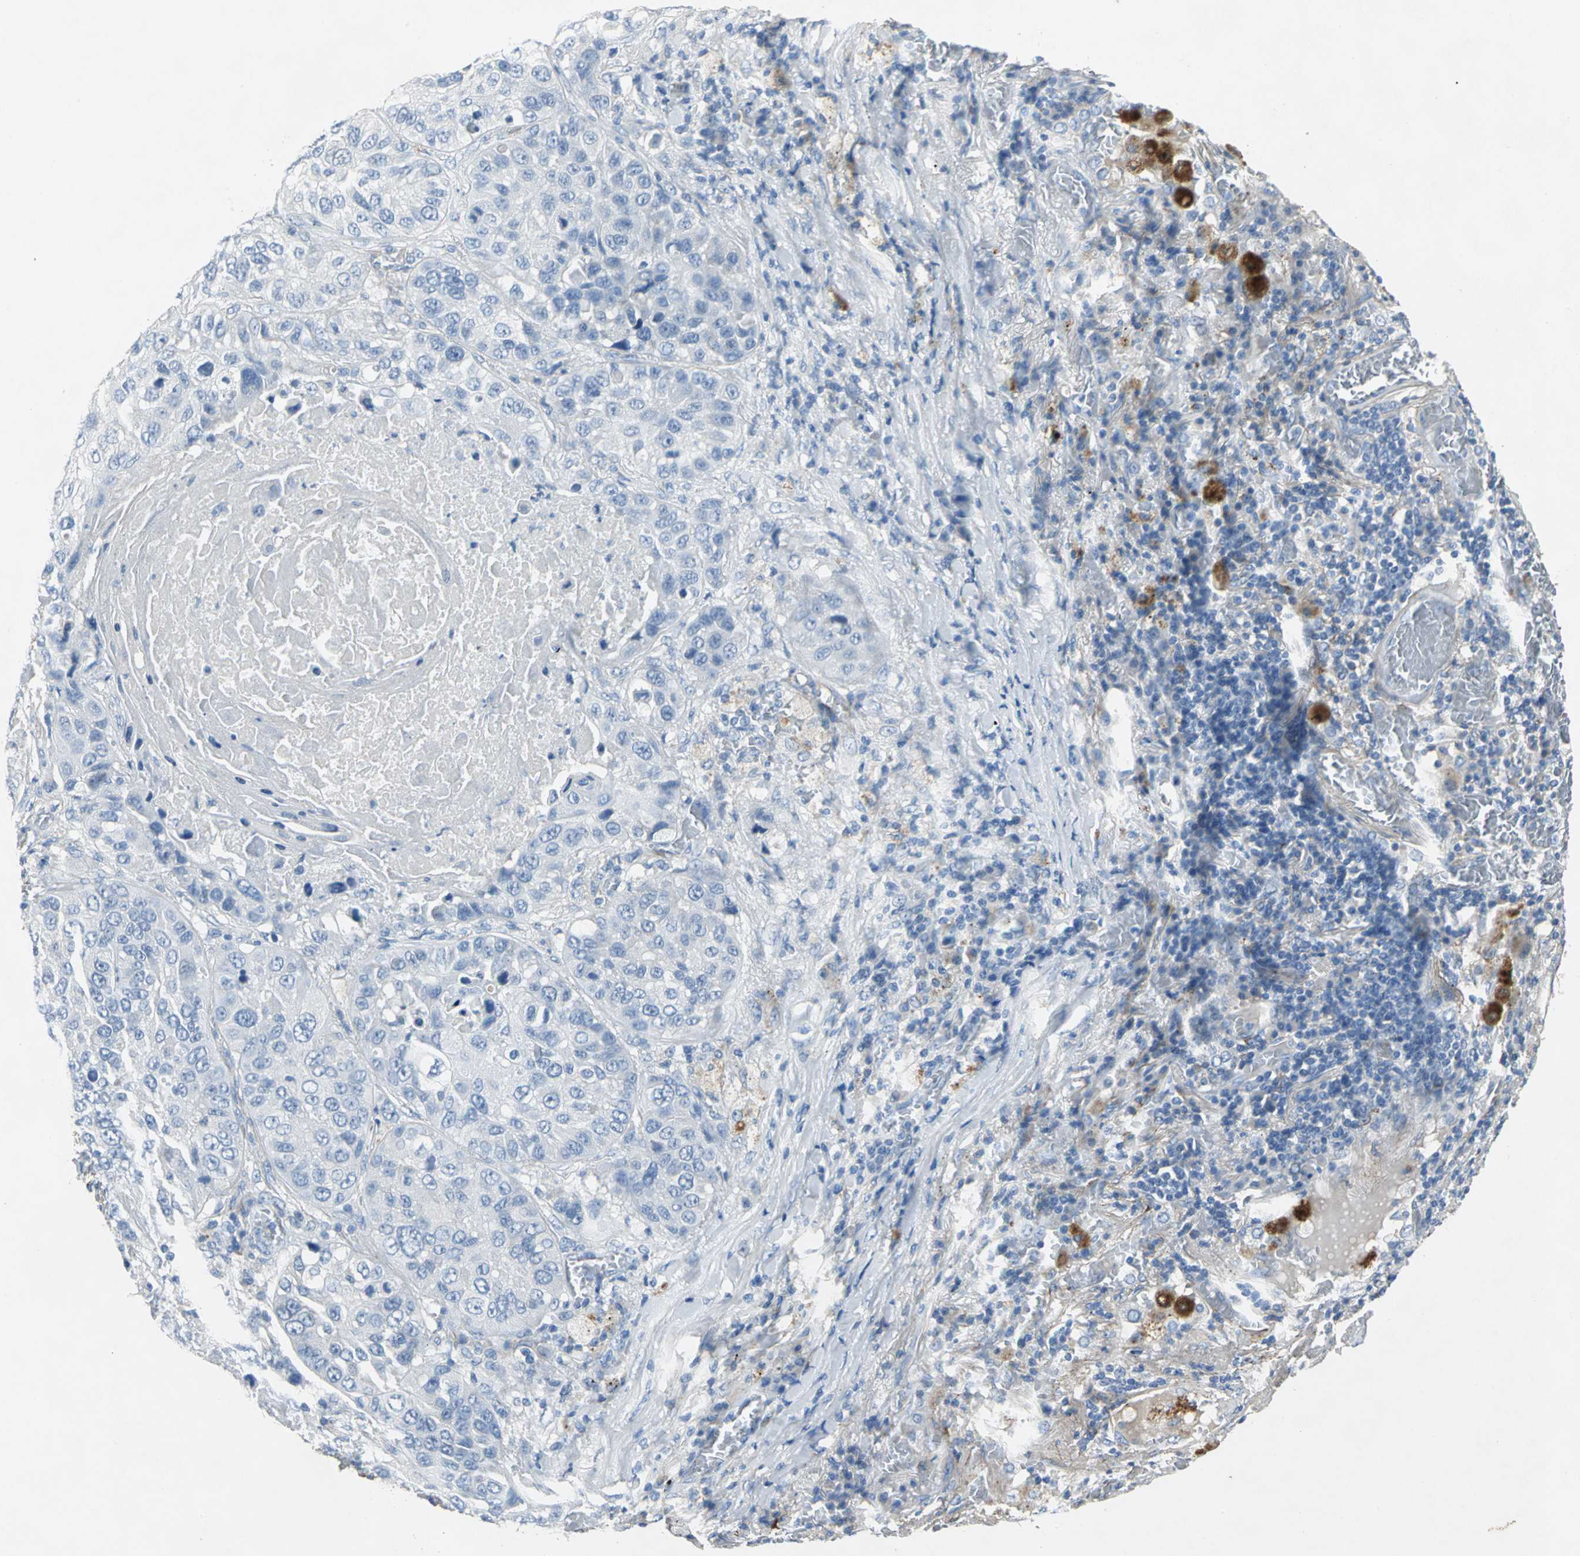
{"staining": {"intensity": "negative", "quantity": "none", "location": "none"}, "tissue": "lung cancer", "cell_type": "Tumor cells", "image_type": "cancer", "snomed": [{"axis": "morphology", "description": "Squamous cell carcinoma, NOS"}, {"axis": "topography", "description": "Lung"}], "caption": "This is an immunohistochemistry micrograph of lung squamous cell carcinoma. There is no expression in tumor cells.", "gene": "EFNB3", "patient": {"sex": "male", "age": 57}}